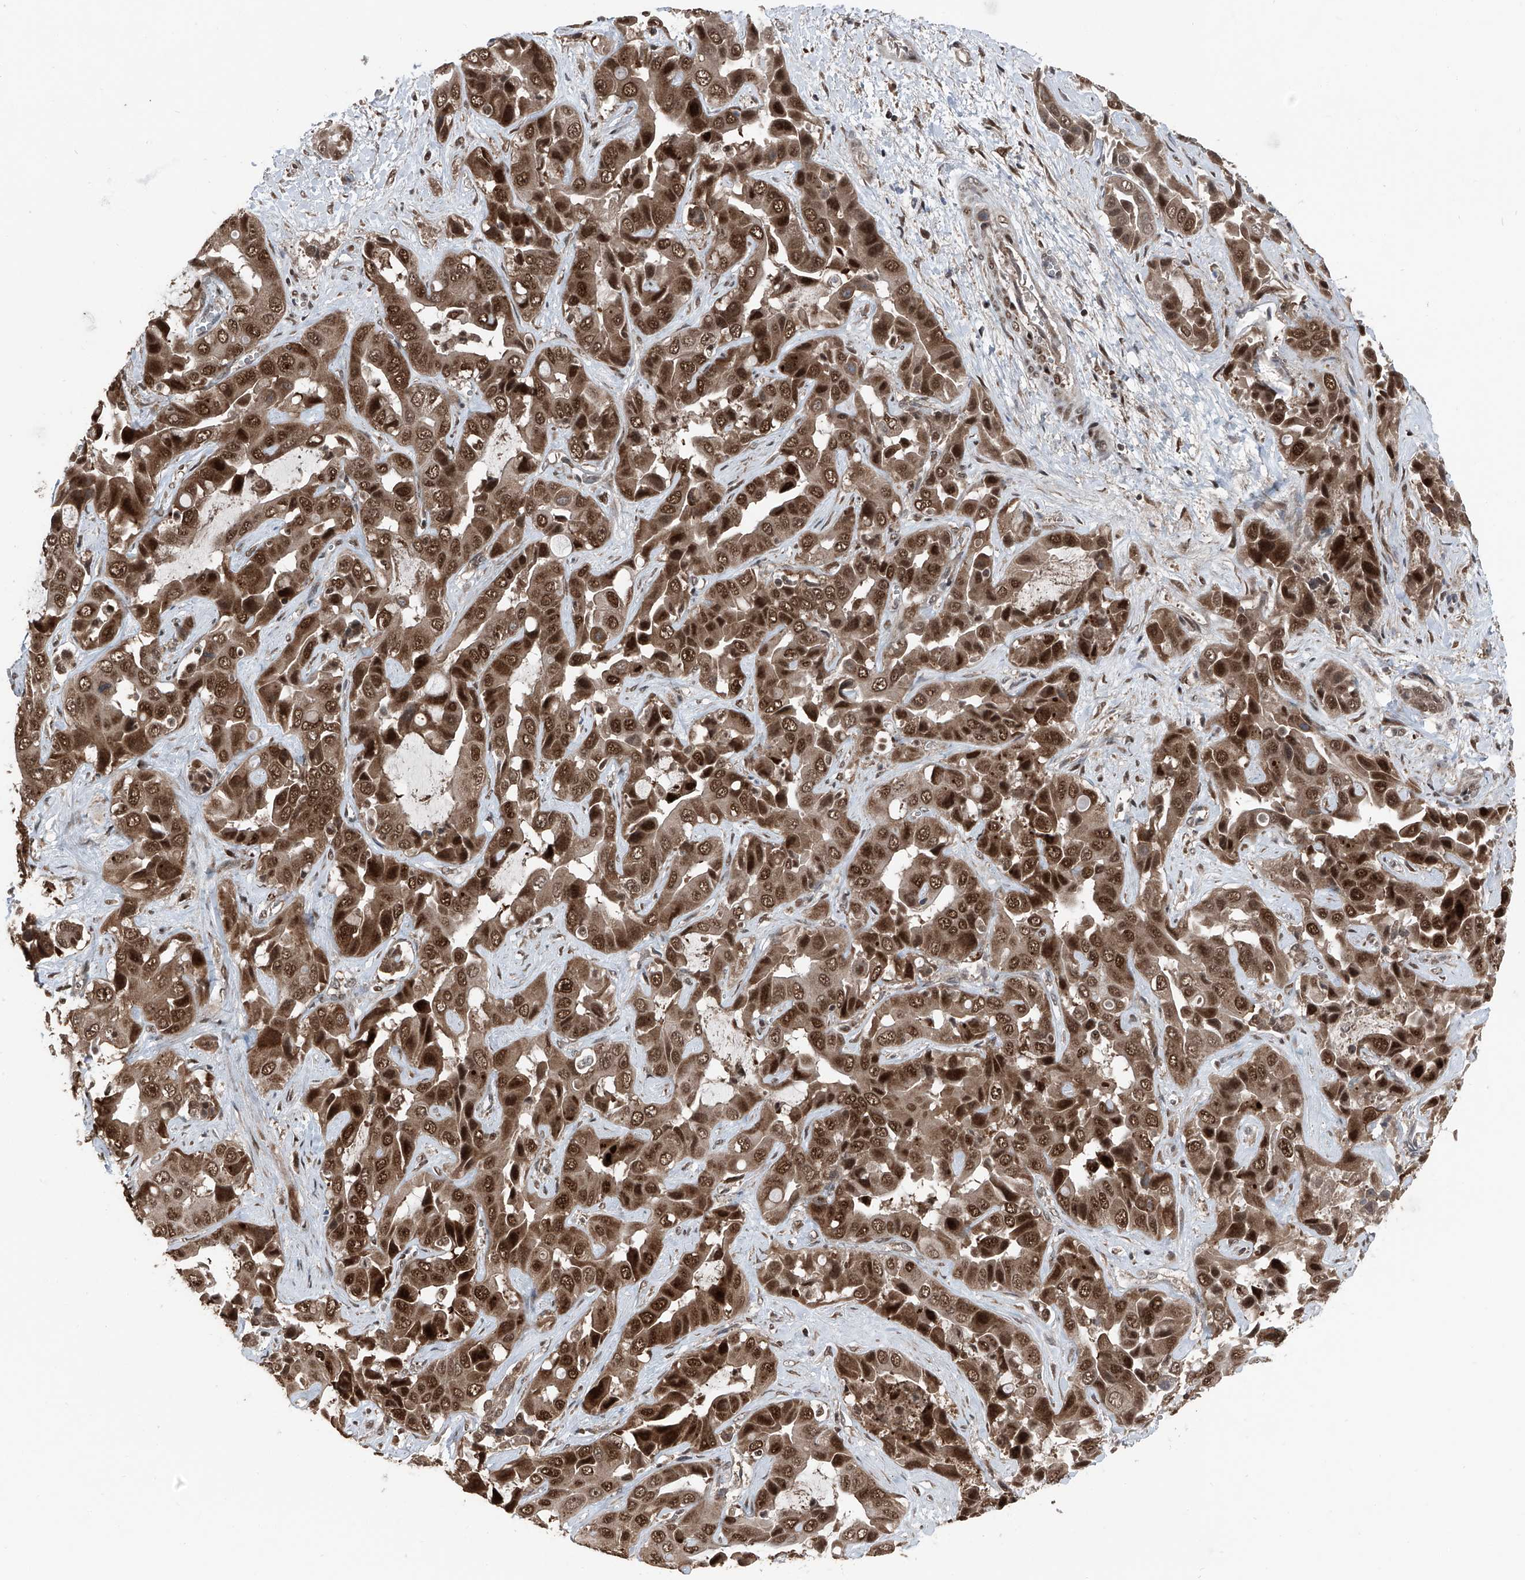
{"staining": {"intensity": "strong", "quantity": ">75%", "location": "nuclear"}, "tissue": "liver cancer", "cell_type": "Tumor cells", "image_type": "cancer", "snomed": [{"axis": "morphology", "description": "Cholangiocarcinoma"}, {"axis": "topography", "description": "Liver"}], "caption": "Protein expression analysis of human liver cancer (cholangiocarcinoma) reveals strong nuclear expression in about >75% of tumor cells. The staining was performed using DAB (3,3'-diaminobenzidine) to visualize the protein expression in brown, while the nuclei were stained in blue with hematoxylin (Magnification: 20x).", "gene": "FKBP5", "patient": {"sex": "female", "age": 52}}